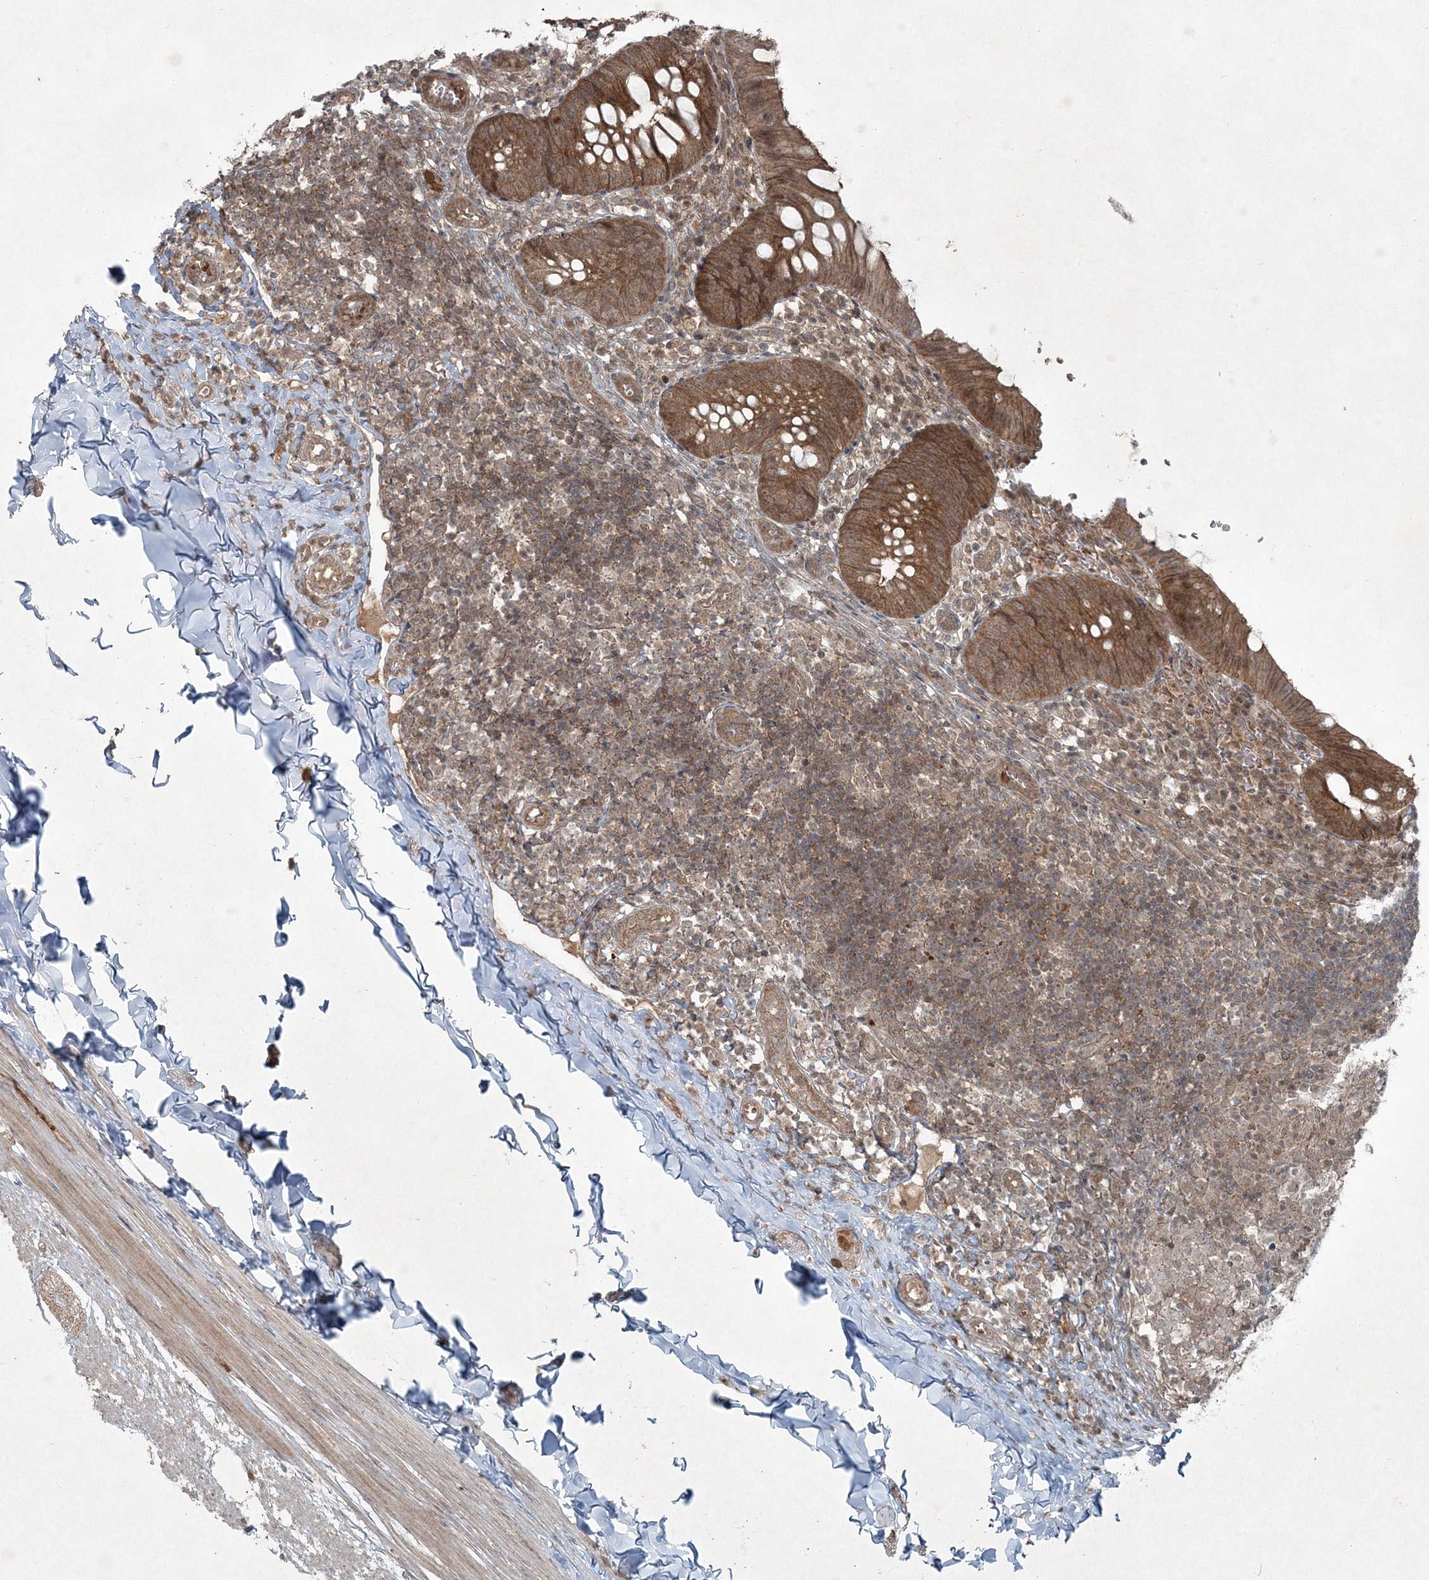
{"staining": {"intensity": "moderate", "quantity": ">75%", "location": "cytoplasmic/membranous,nuclear"}, "tissue": "appendix", "cell_type": "Glandular cells", "image_type": "normal", "snomed": [{"axis": "morphology", "description": "Normal tissue, NOS"}, {"axis": "topography", "description": "Appendix"}], "caption": "Brown immunohistochemical staining in benign human appendix displays moderate cytoplasmic/membranous,nuclear staining in approximately >75% of glandular cells. The protein of interest is shown in brown color, while the nuclei are stained blue.", "gene": "FBXL17", "patient": {"sex": "male", "age": 8}}